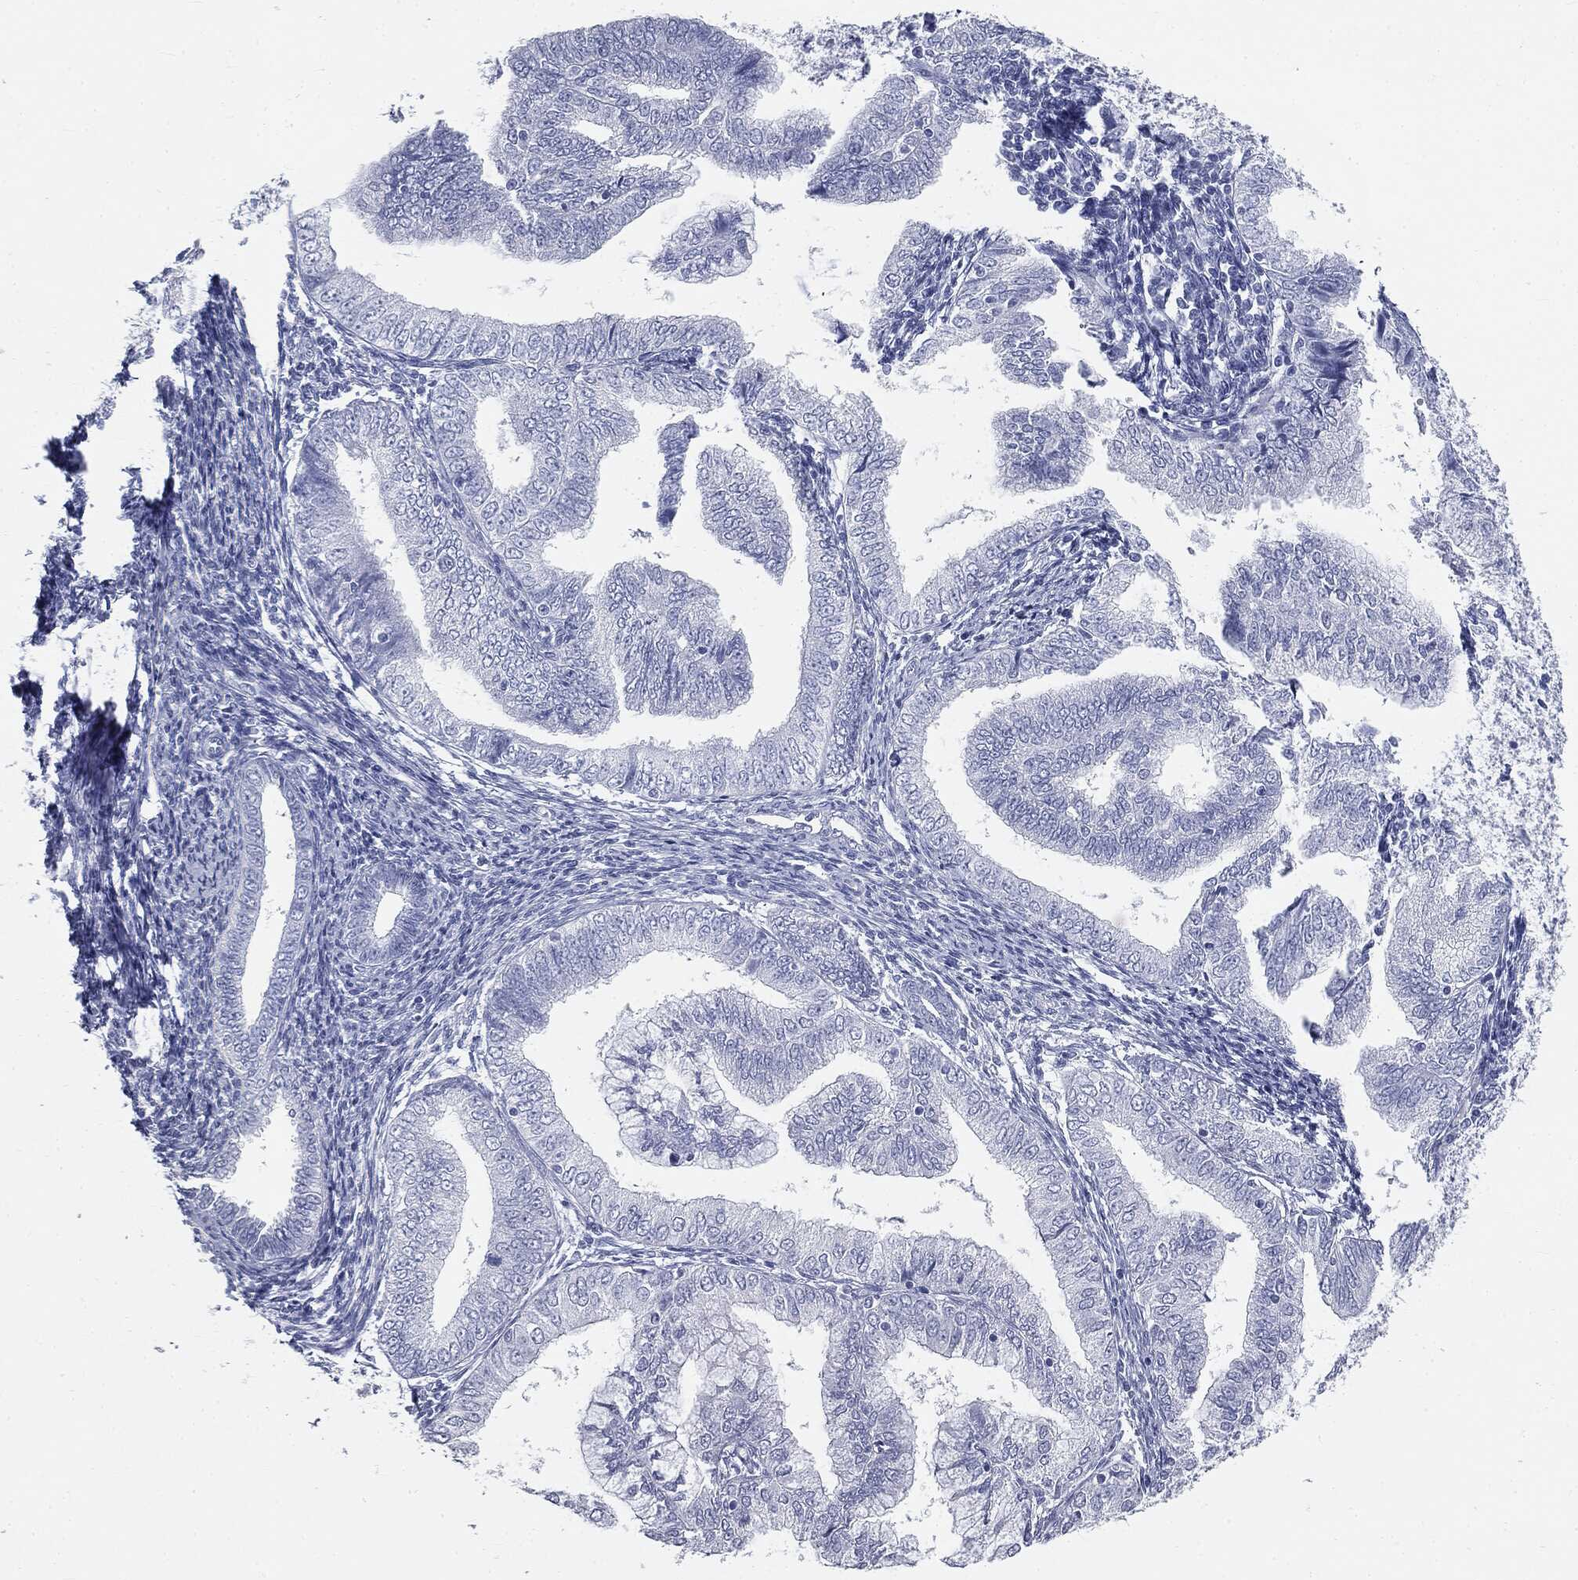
{"staining": {"intensity": "negative", "quantity": "none", "location": "none"}, "tissue": "endometrial cancer", "cell_type": "Tumor cells", "image_type": "cancer", "snomed": [{"axis": "morphology", "description": "Adenocarcinoma, NOS"}, {"axis": "topography", "description": "Endometrium"}], "caption": "Protein analysis of endometrial cancer (adenocarcinoma) exhibits no significant staining in tumor cells.", "gene": "CUZD1", "patient": {"sex": "female", "age": 56}}